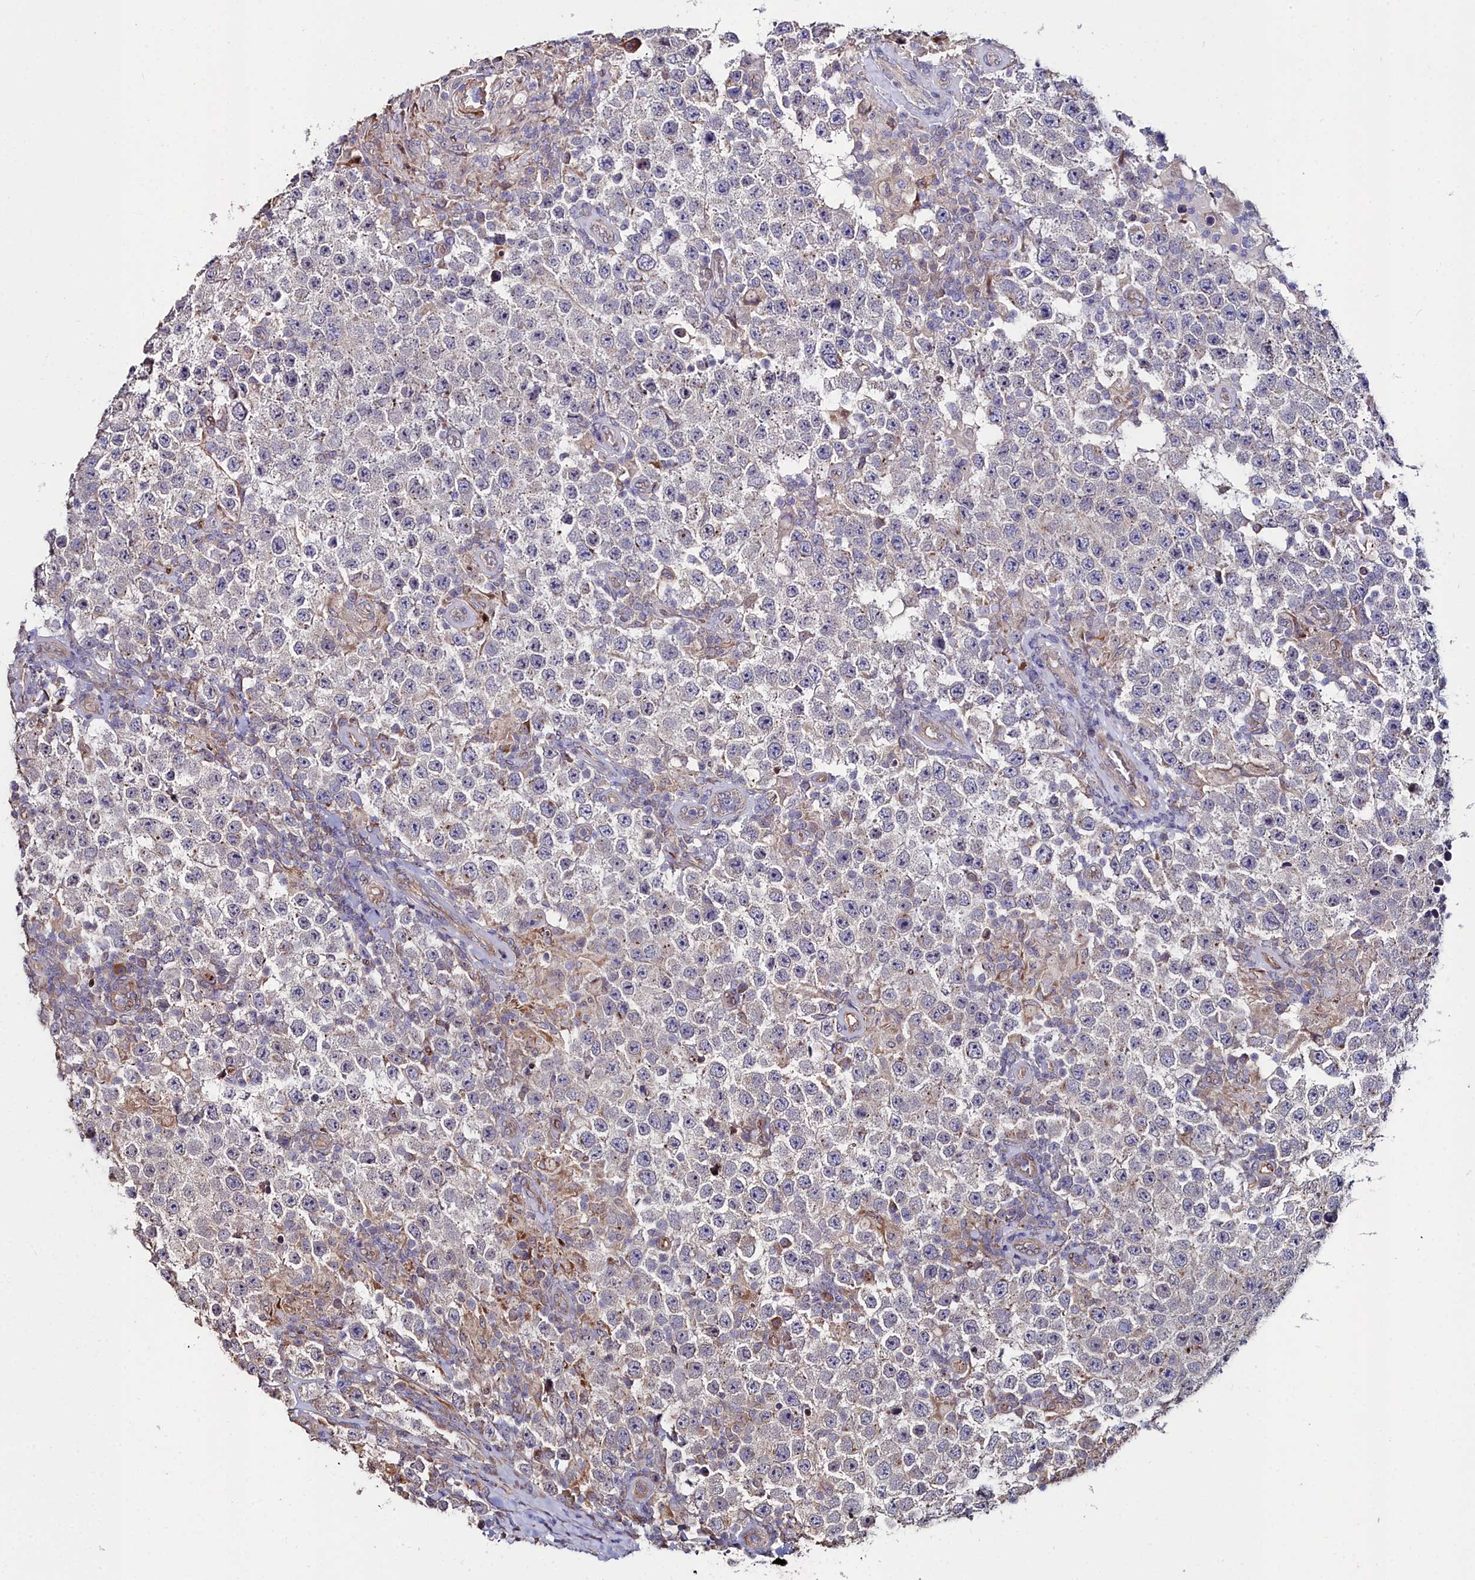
{"staining": {"intensity": "negative", "quantity": "none", "location": "none"}, "tissue": "testis cancer", "cell_type": "Tumor cells", "image_type": "cancer", "snomed": [{"axis": "morphology", "description": "Normal tissue, NOS"}, {"axis": "morphology", "description": "Urothelial carcinoma, High grade"}, {"axis": "morphology", "description": "Seminoma, NOS"}, {"axis": "morphology", "description": "Carcinoma, Embryonal, NOS"}, {"axis": "topography", "description": "Urinary bladder"}, {"axis": "topography", "description": "Testis"}], "caption": "DAB (3,3'-diaminobenzidine) immunohistochemical staining of testis cancer (urothelial carcinoma (high-grade)) demonstrates no significant positivity in tumor cells.", "gene": "C4orf19", "patient": {"sex": "male", "age": 41}}